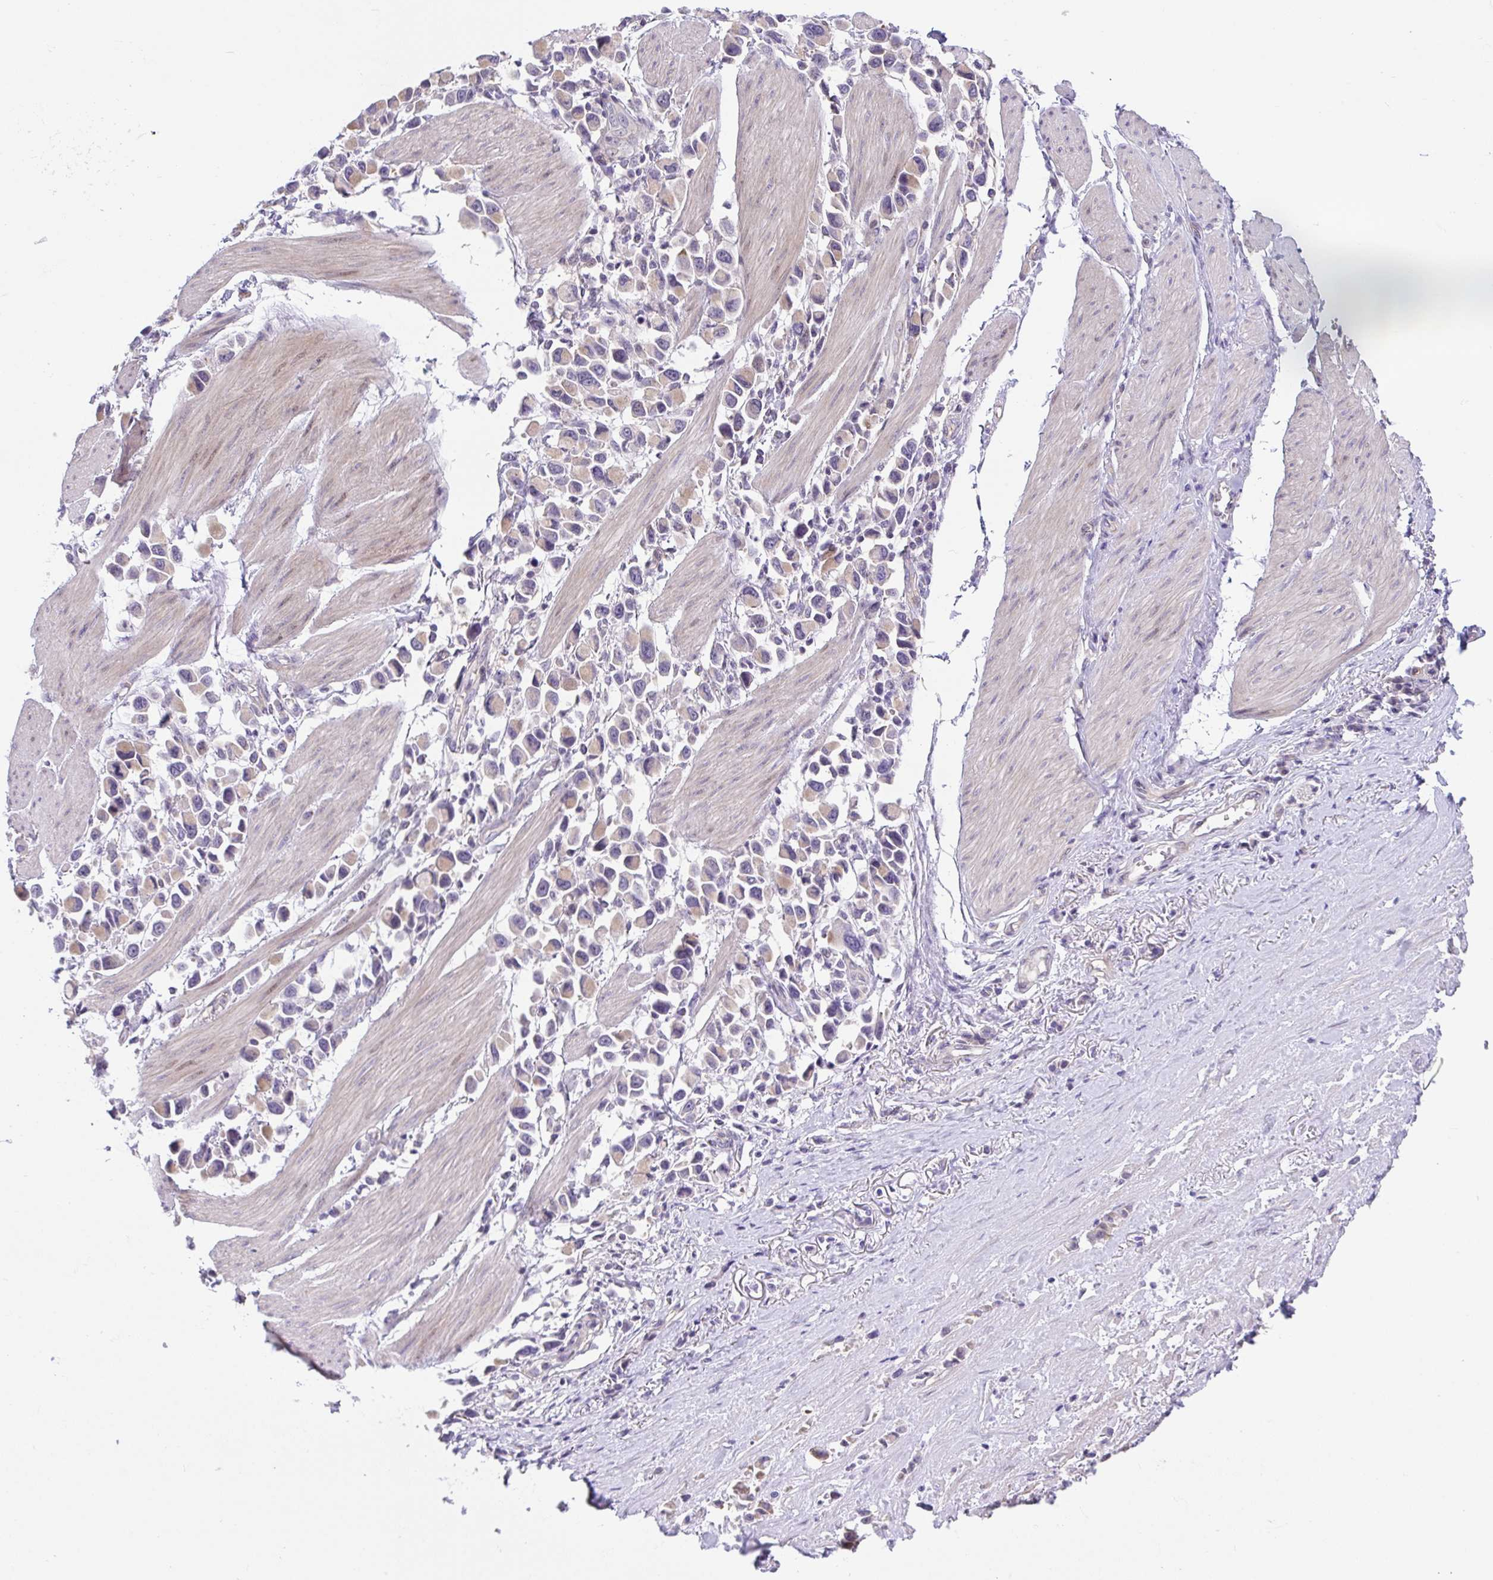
{"staining": {"intensity": "negative", "quantity": "none", "location": "none"}, "tissue": "stomach cancer", "cell_type": "Tumor cells", "image_type": "cancer", "snomed": [{"axis": "morphology", "description": "Adenocarcinoma, NOS"}, {"axis": "topography", "description": "Stomach"}], "caption": "The micrograph displays no staining of tumor cells in stomach adenocarcinoma.", "gene": "RHOXF1", "patient": {"sex": "female", "age": 81}}